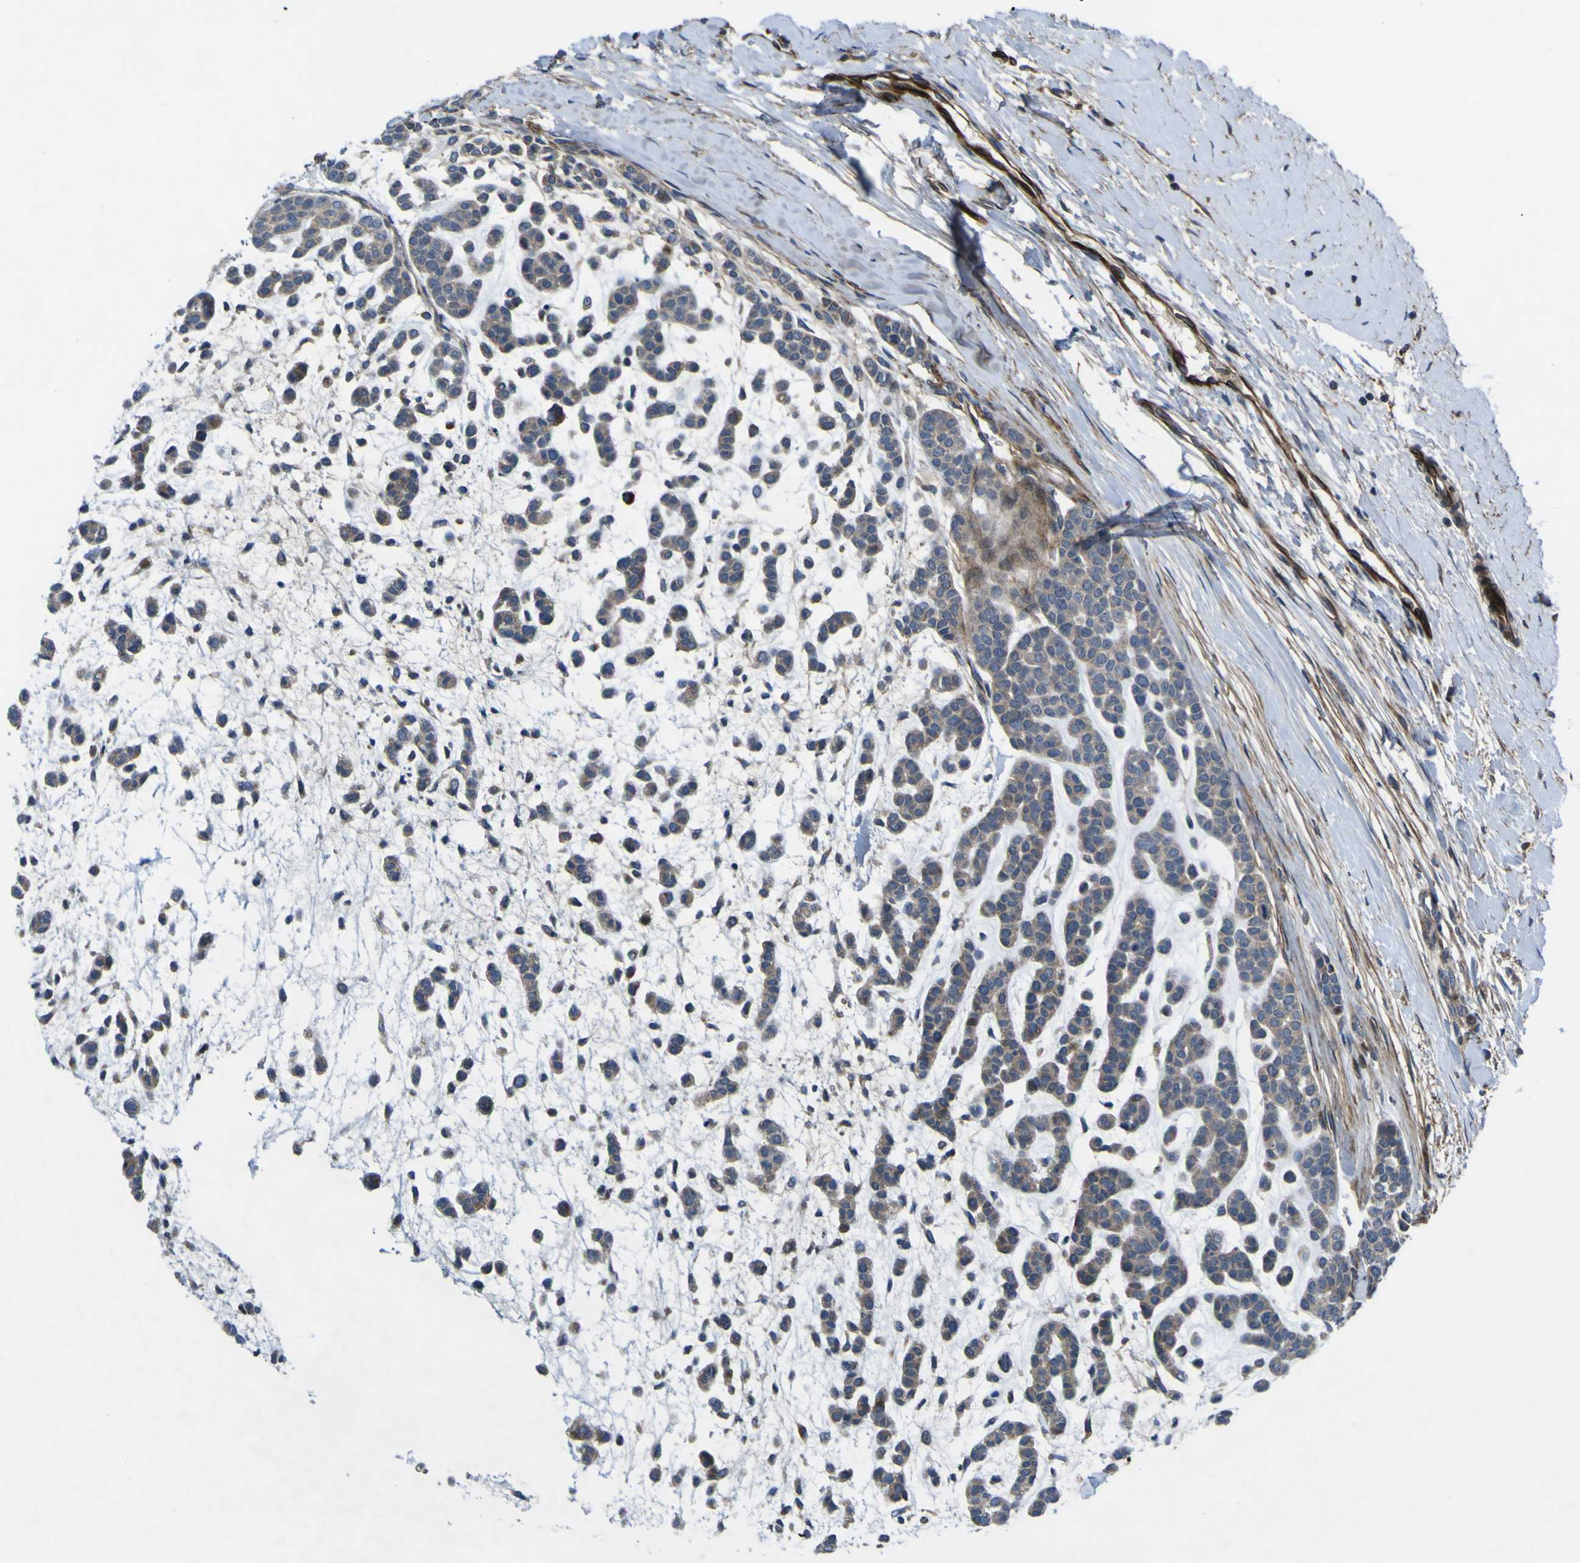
{"staining": {"intensity": "weak", "quantity": ">75%", "location": "cytoplasmic/membranous"}, "tissue": "head and neck cancer", "cell_type": "Tumor cells", "image_type": "cancer", "snomed": [{"axis": "morphology", "description": "Adenocarcinoma, NOS"}, {"axis": "morphology", "description": "Adenoma, NOS"}, {"axis": "topography", "description": "Head-Neck"}], "caption": "Protein expression analysis of head and neck adenoma displays weak cytoplasmic/membranous positivity in approximately >75% of tumor cells.", "gene": "GPLD1", "patient": {"sex": "female", "age": 55}}